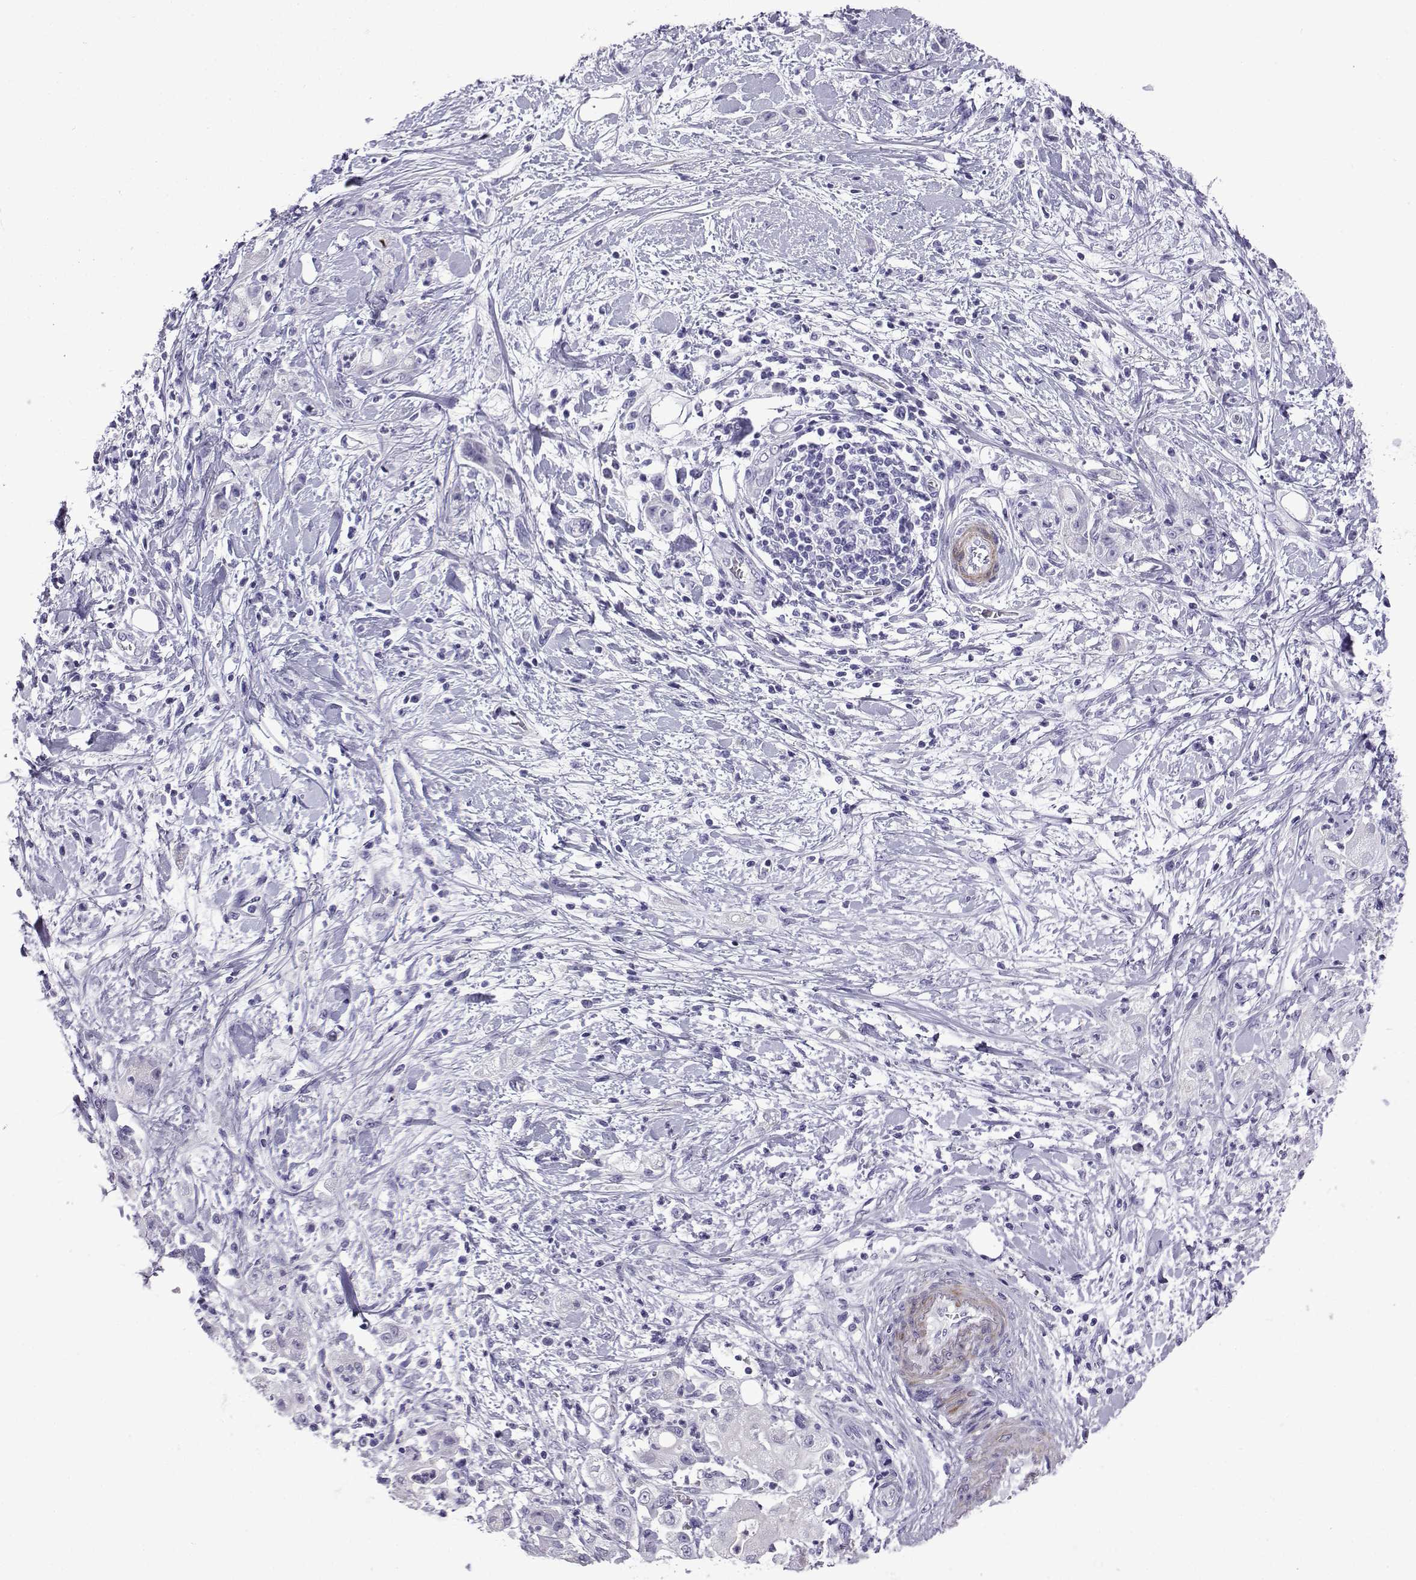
{"staining": {"intensity": "negative", "quantity": "none", "location": "none"}, "tissue": "stomach cancer", "cell_type": "Tumor cells", "image_type": "cancer", "snomed": [{"axis": "morphology", "description": "Adenocarcinoma, NOS"}, {"axis": "topography", "description": "Stomach"}], "caption": "DAB (3,3'-diaminobenzidine) immunohistochemical staining of stomach adenocarcinoma shows no significant positivity in tumor cells.", "gene": "KCNF1", "patient": {"sex": "male", "age": 58}}